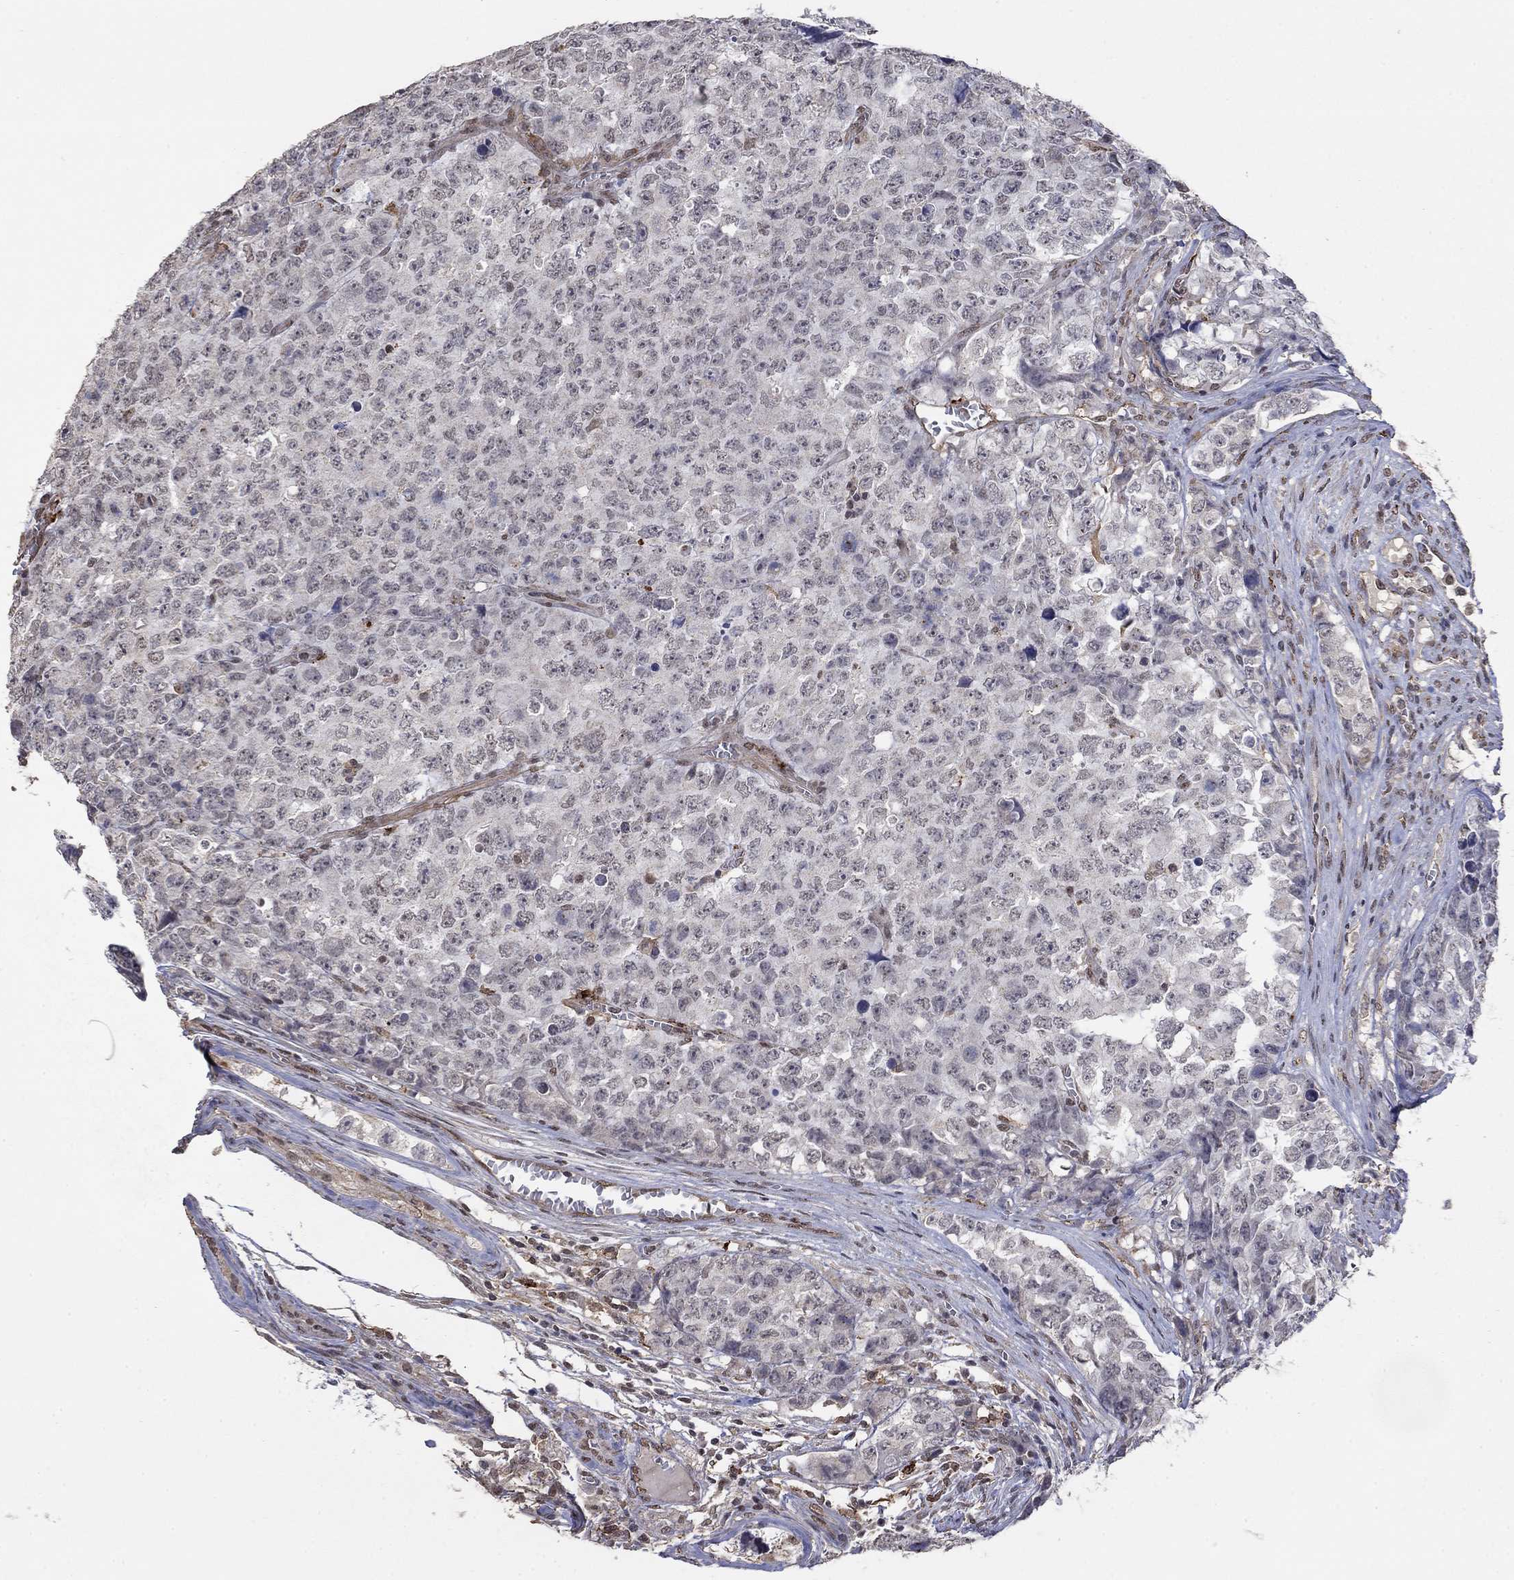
{"staining": {"intensity": "negative", "quantity": "none", "location": "none"}, "tissue": "testis cancer", "cell_type": "Tumor cells", "image_type": "cancer", "snomed": [{"axis": "morphology", "description": "Carcinoma, Embryonal, NOS"}, {"axis": "topography", "description": "Testis"}], "caption": "Immunohistochemical staining of testis embryonal carcinoma exhibits no significant staining in tumor cells. (Stains: DAB immunohistochemistry with hematoxylin counter stain, Microscopy: brightfield microscopy at high magnification).", "gene": "GRIA3", "patient": {"sex": "male", "age": 23}}